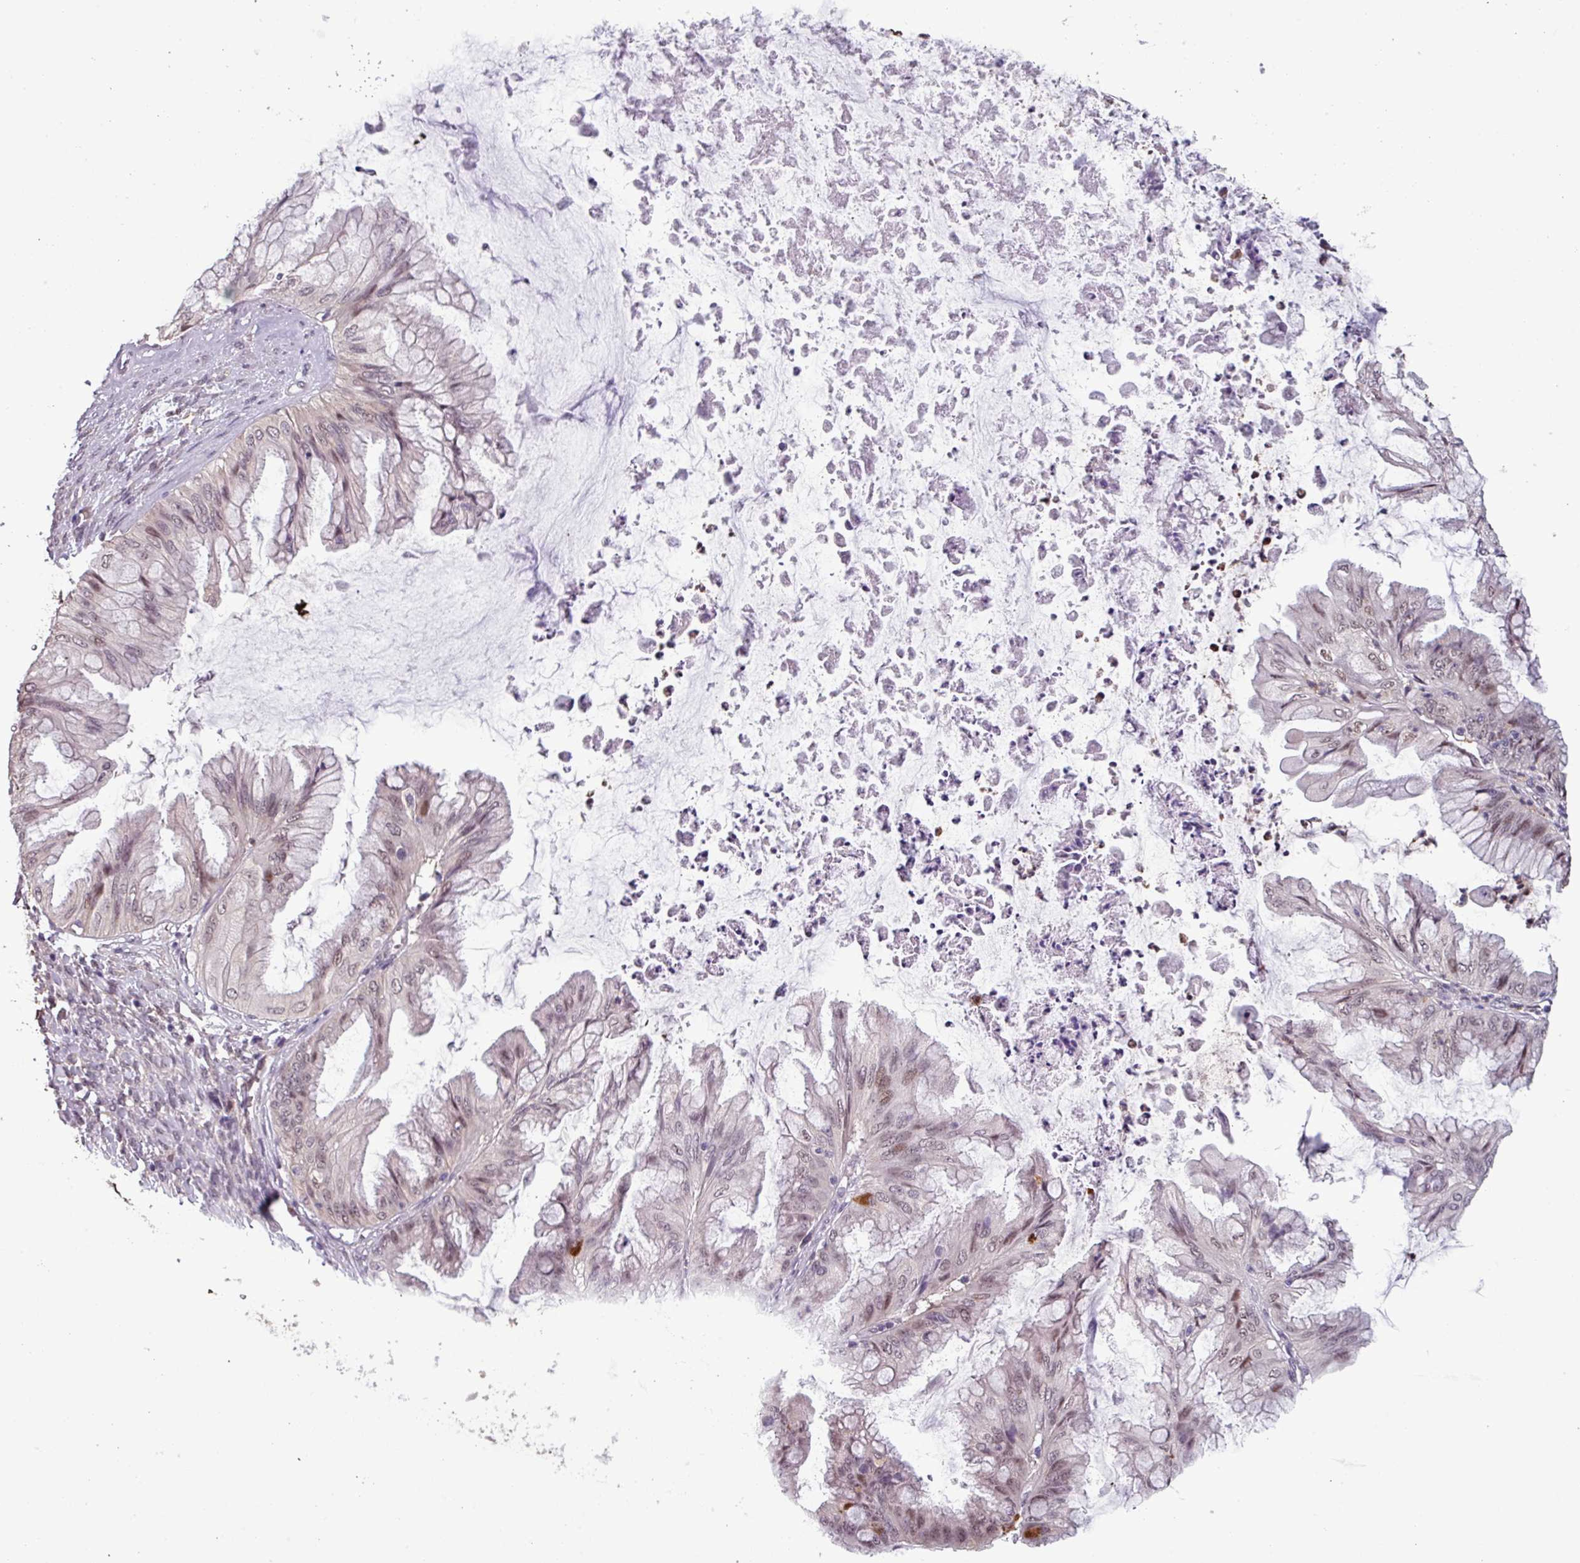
{"staining": {"intensity": "weak", "quantity": ">75%", "location": "nuclear"}, "tissue": "ovarian cancer", "cell_type": "Tumor cells", "image_type": "cancer", "snomed": [{"axis": "morphology", "description": "Cystadenocarcinoma, mucinous, NOS"}, {"axis": "topography", "description": "Ovary"}], "caption": "Mucinous cystadenocarcinoma (ovarian) stained with a protein marker demonstrates weak staining in tumor cells.", "gene": "NPFFR1", "patient": {"sex": "female", "age": 35}}